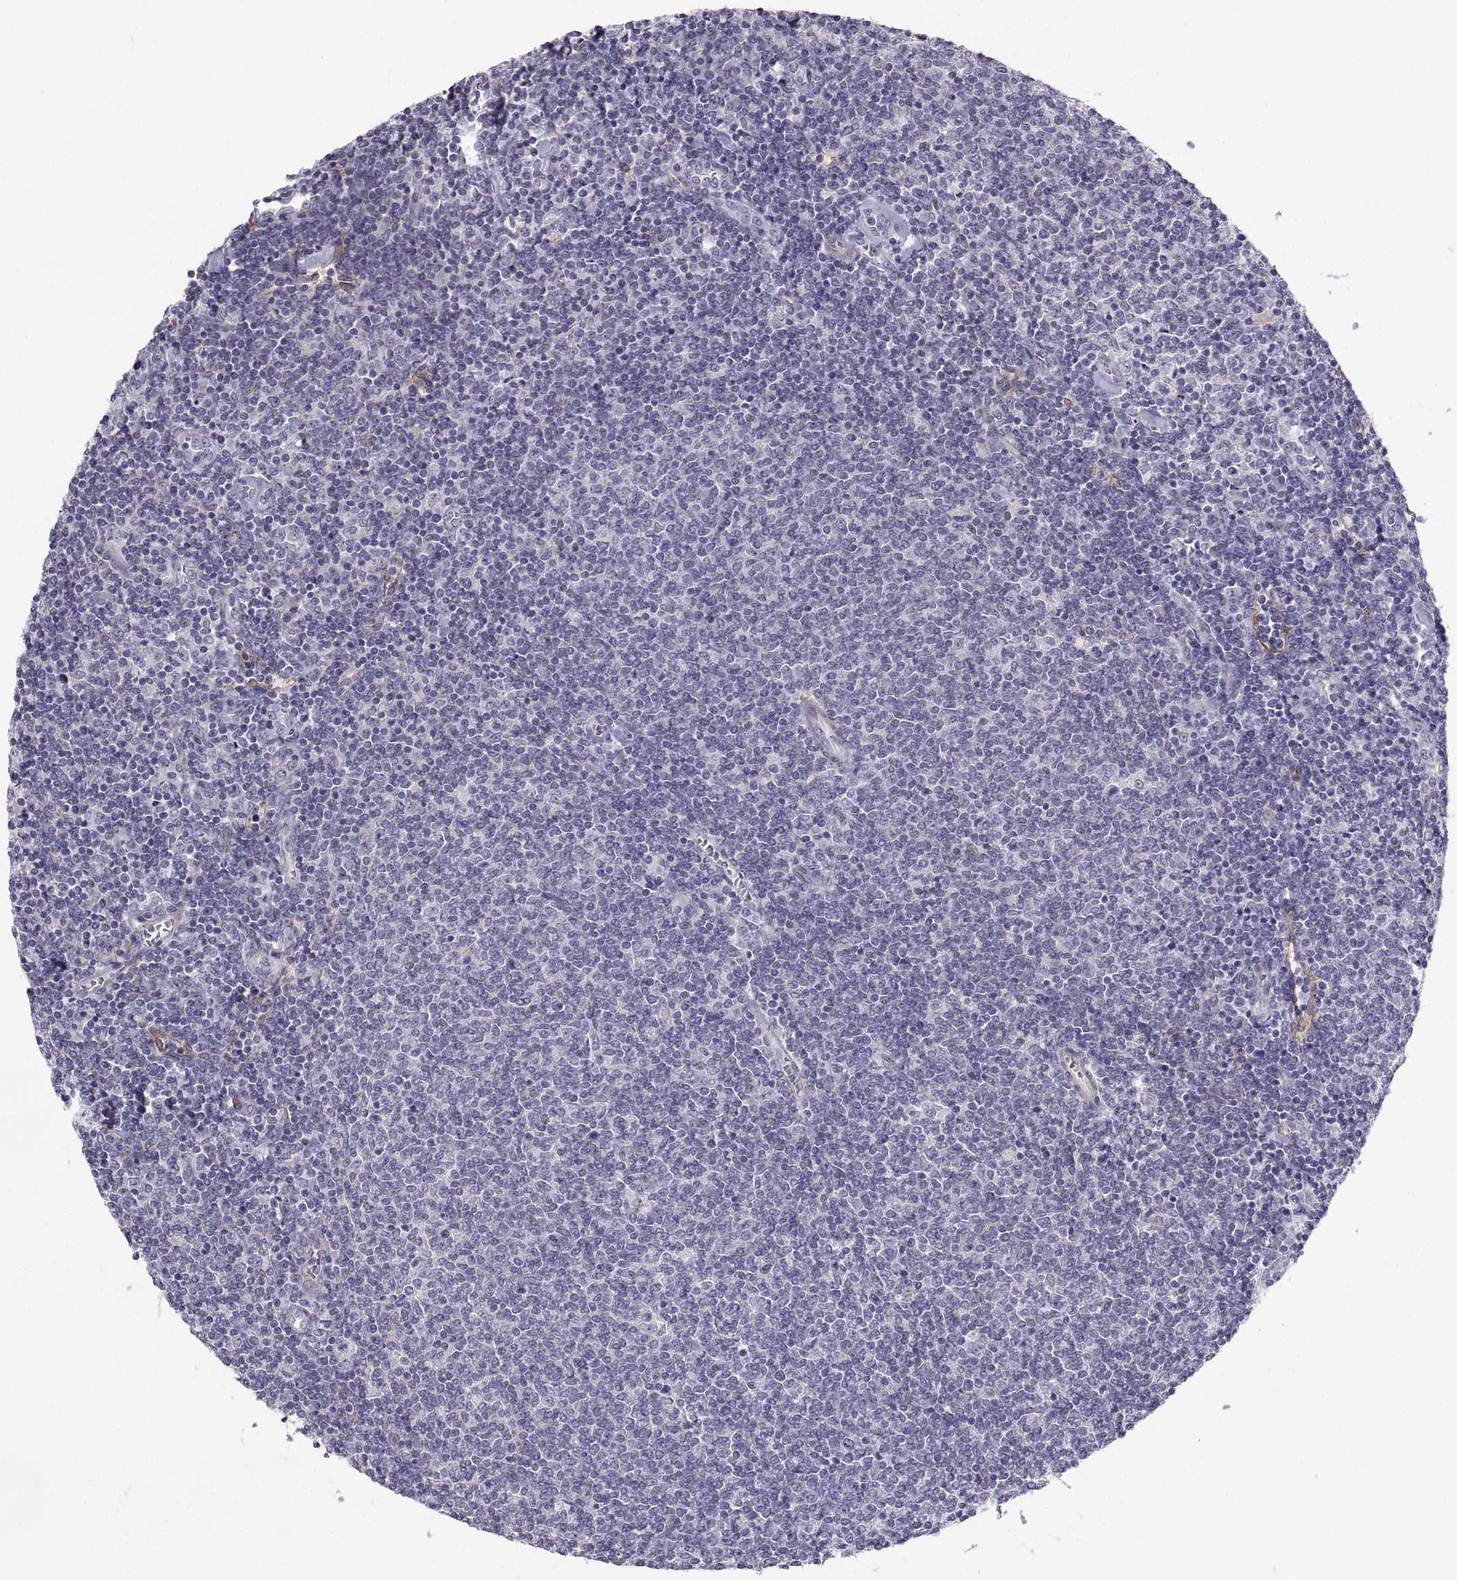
{"staining": {"intensity": "negative", "quantity": "none", "location": "none"}, "tissue": "lymphoma", "cell_type": "Tumor cells", "image_type": "cancer", "snomed": [{"axis": "morphology", "description": "Malignant lymphoma, non-Hodgkin's type, Low grade"}, {"axis": "topography", "description": "Lymph node"}], "caption": "DAB (3,3'-diaminobenzidine) immunohistochemical staining of human lymphoma demonstrates no significant expression in tumor cells.", "gene": "PGM5", "patient": {"sex": "male", "age": 52}}